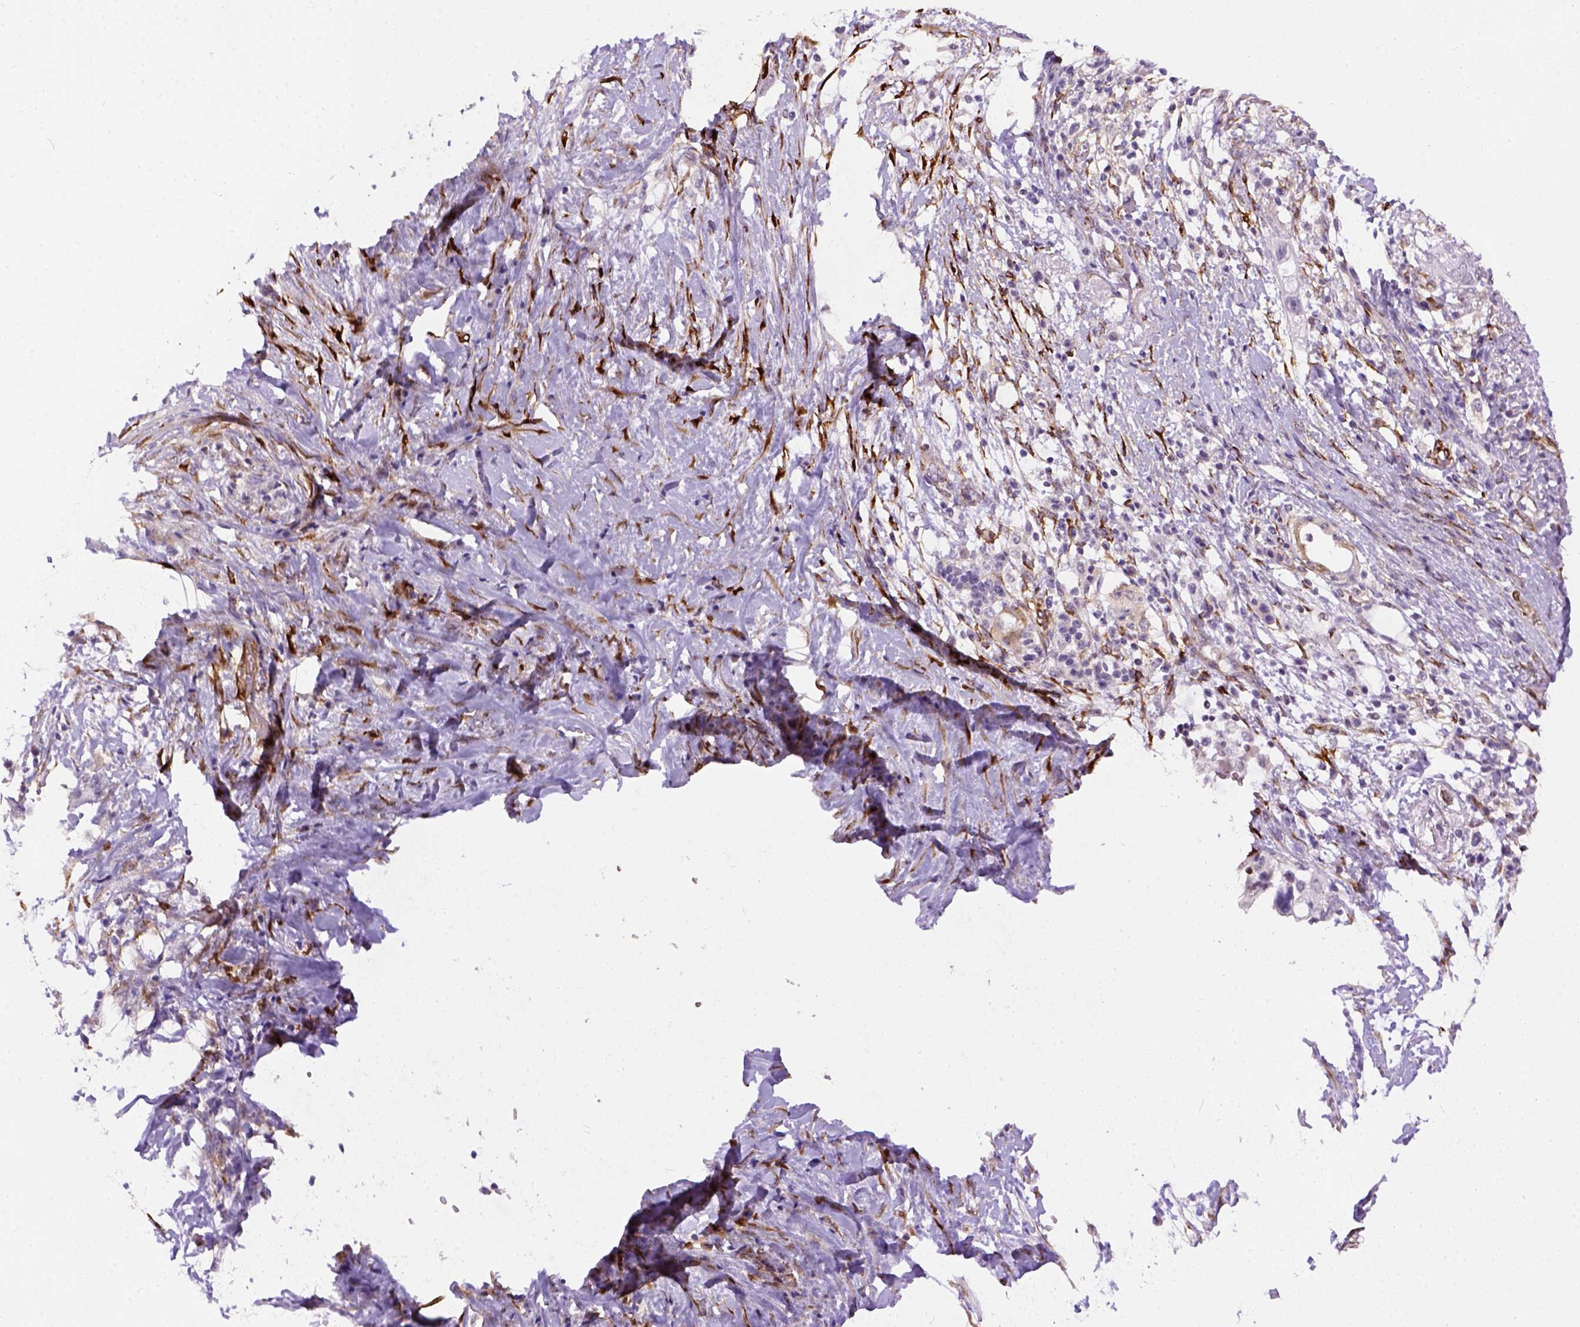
{"staining": {"intensity": "negative", "quantity": "none", "location": "none"}, "tissue": "pancreatic cancer", "cell_type": "Tumor cells", "image_type": "cancer", "snomed": [{"axis": "morphology", "description": "Adenocarcinoma, NOS"}, {"axis": "topography", "description": "Pancreas"}], "caption": "Adenocarcinoma (pancreatic) was stained to show a protein in brown. There is no significant expression in tumor cells.", "gene": "KAZN", "patient": {"sex": "female", "age": 72}}